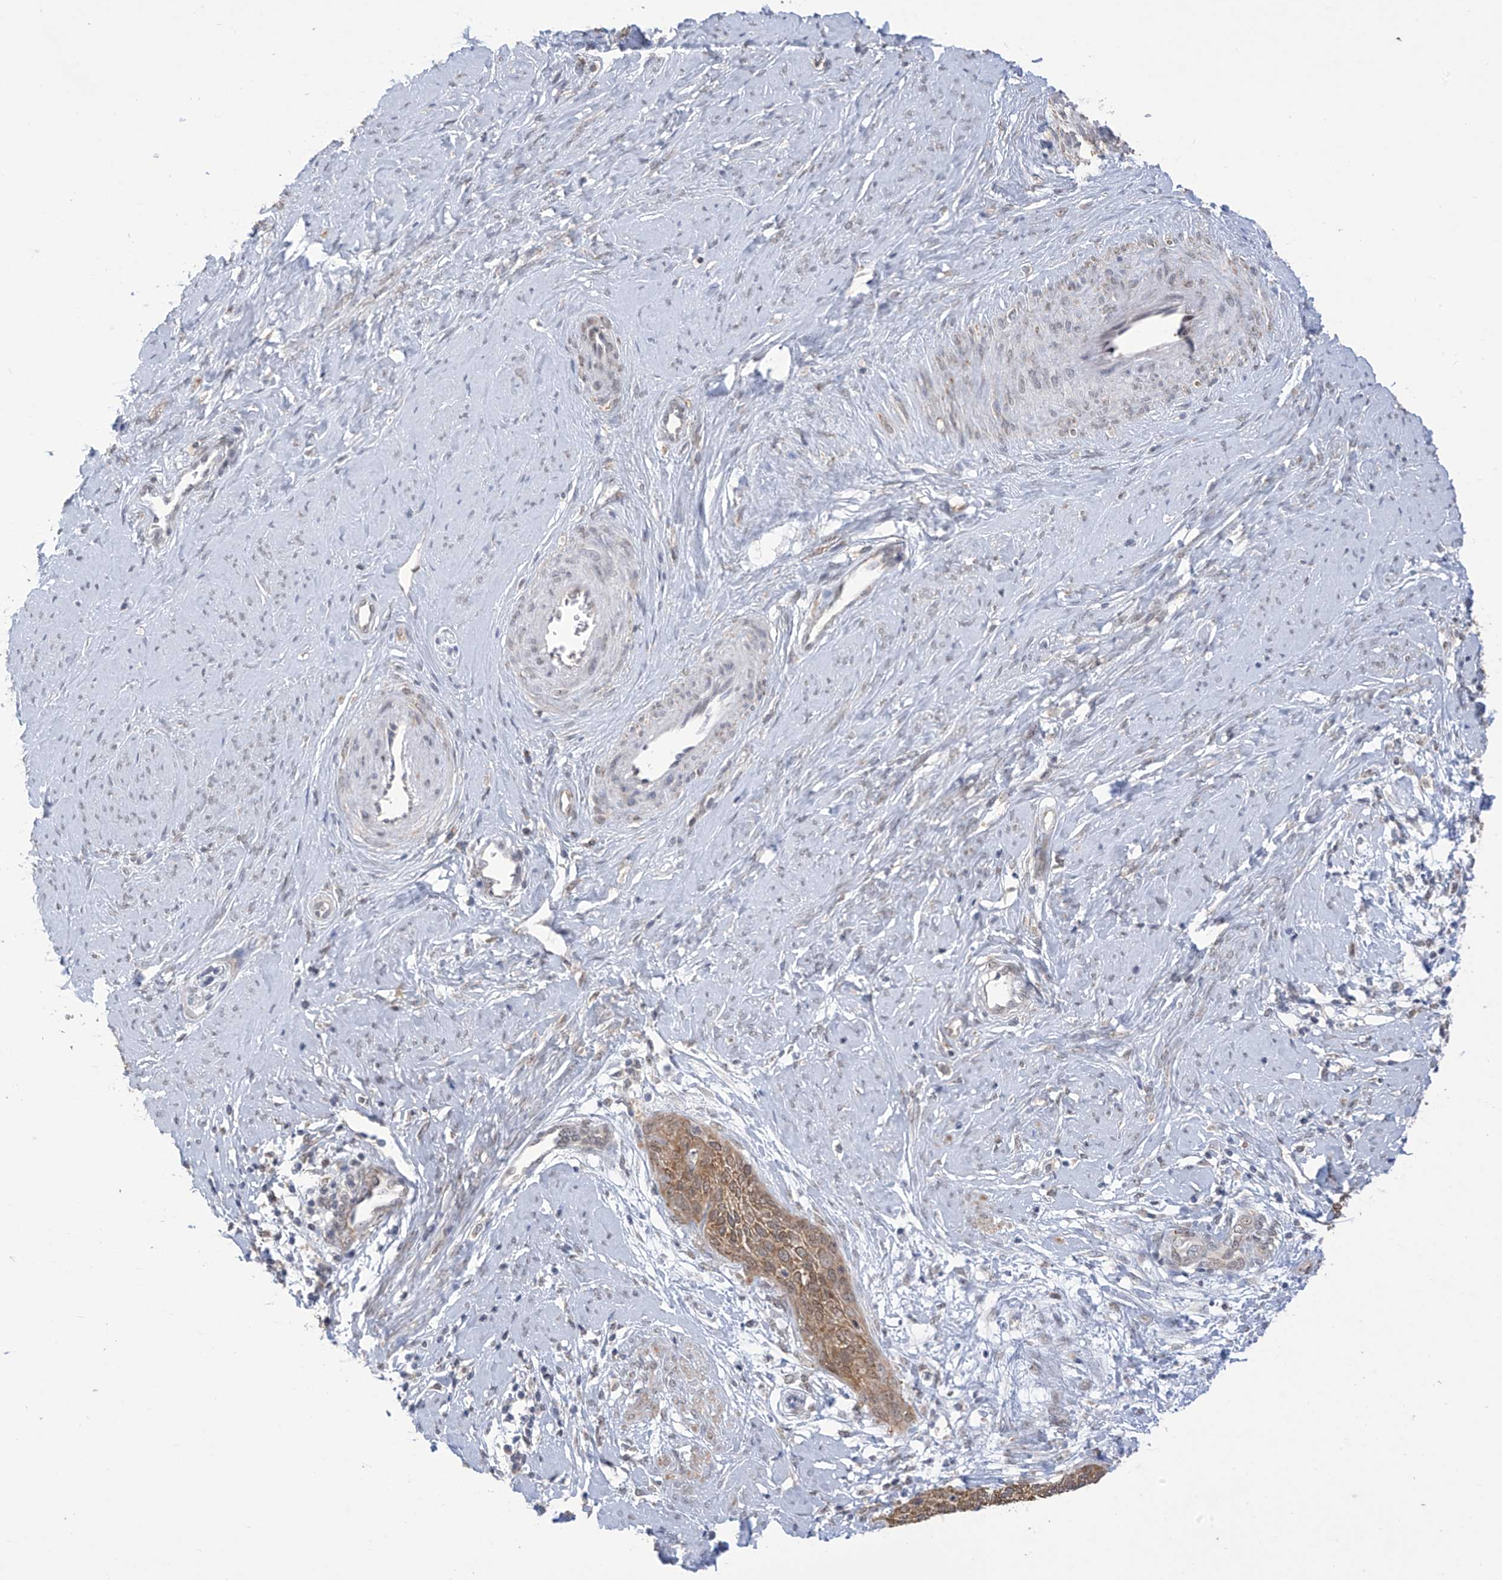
{"staining": {"intensity": "strong", "quantity": ">75%", "location": "cytoplasmic/membranous"}, "tissue": "cervical cancer", "cell_type": "Tumor cells", "image_type": "cancer", "snomed": [{"axis": "morphology", "description": "Squamous cell carcinoma, NOS"}, {"axis": "topography", "description": "Cervix"}], "caption": "Human cervical cancer (squamous cell carcinoma) stained for a protein (brown) displays strong cytoplasmic/membranous positive positivity in approximately >75% of tumor cells.", "gene": "KIAA1522", "patient": {"sex": "female", "age": 37}}